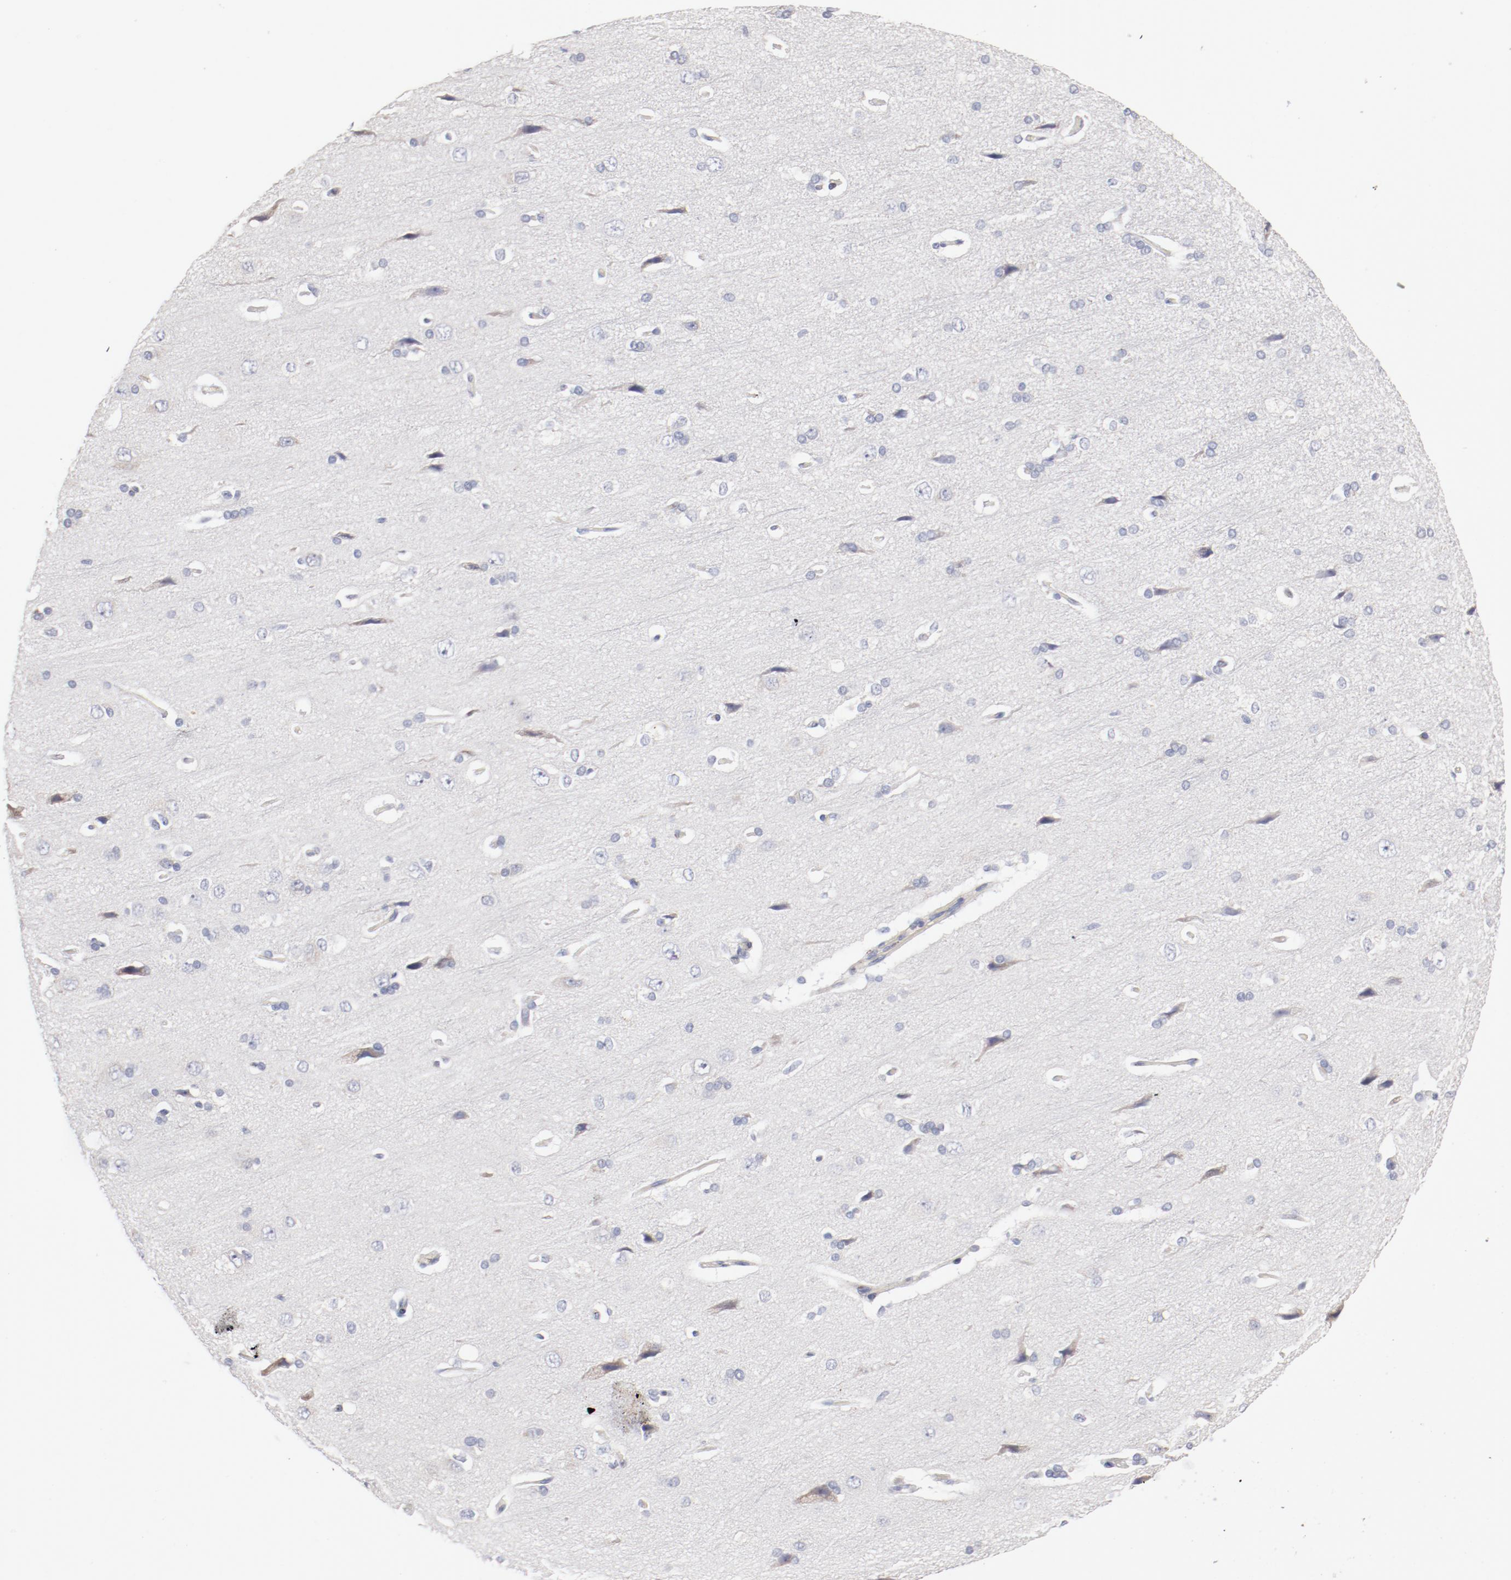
{"staining": {"intensity": "negative", "quantity": "none", "location": "none"}, "tissue": "cerebral cortex", "cell_type": "Endothelial cells", "image_type": "normal", "snomed": [{"axis": "morphology", "description": "Normal tissue, NOS"}, {"axis": "topography", "description": "Cerebral cortex"}], "caption": "This photomicrograph is of normal cerebral cortex stained with immunohistochemistry to label a protein in brown with the nuclei are counter-stained blue. There is no expression in endothelial cells. (Stains: DAB IHC with hematoxylin counter stain, Microscopy: brightfield microscopy at high magnification).", "gene": "AK7", "patient": {"sex": "male", "age": 62}}